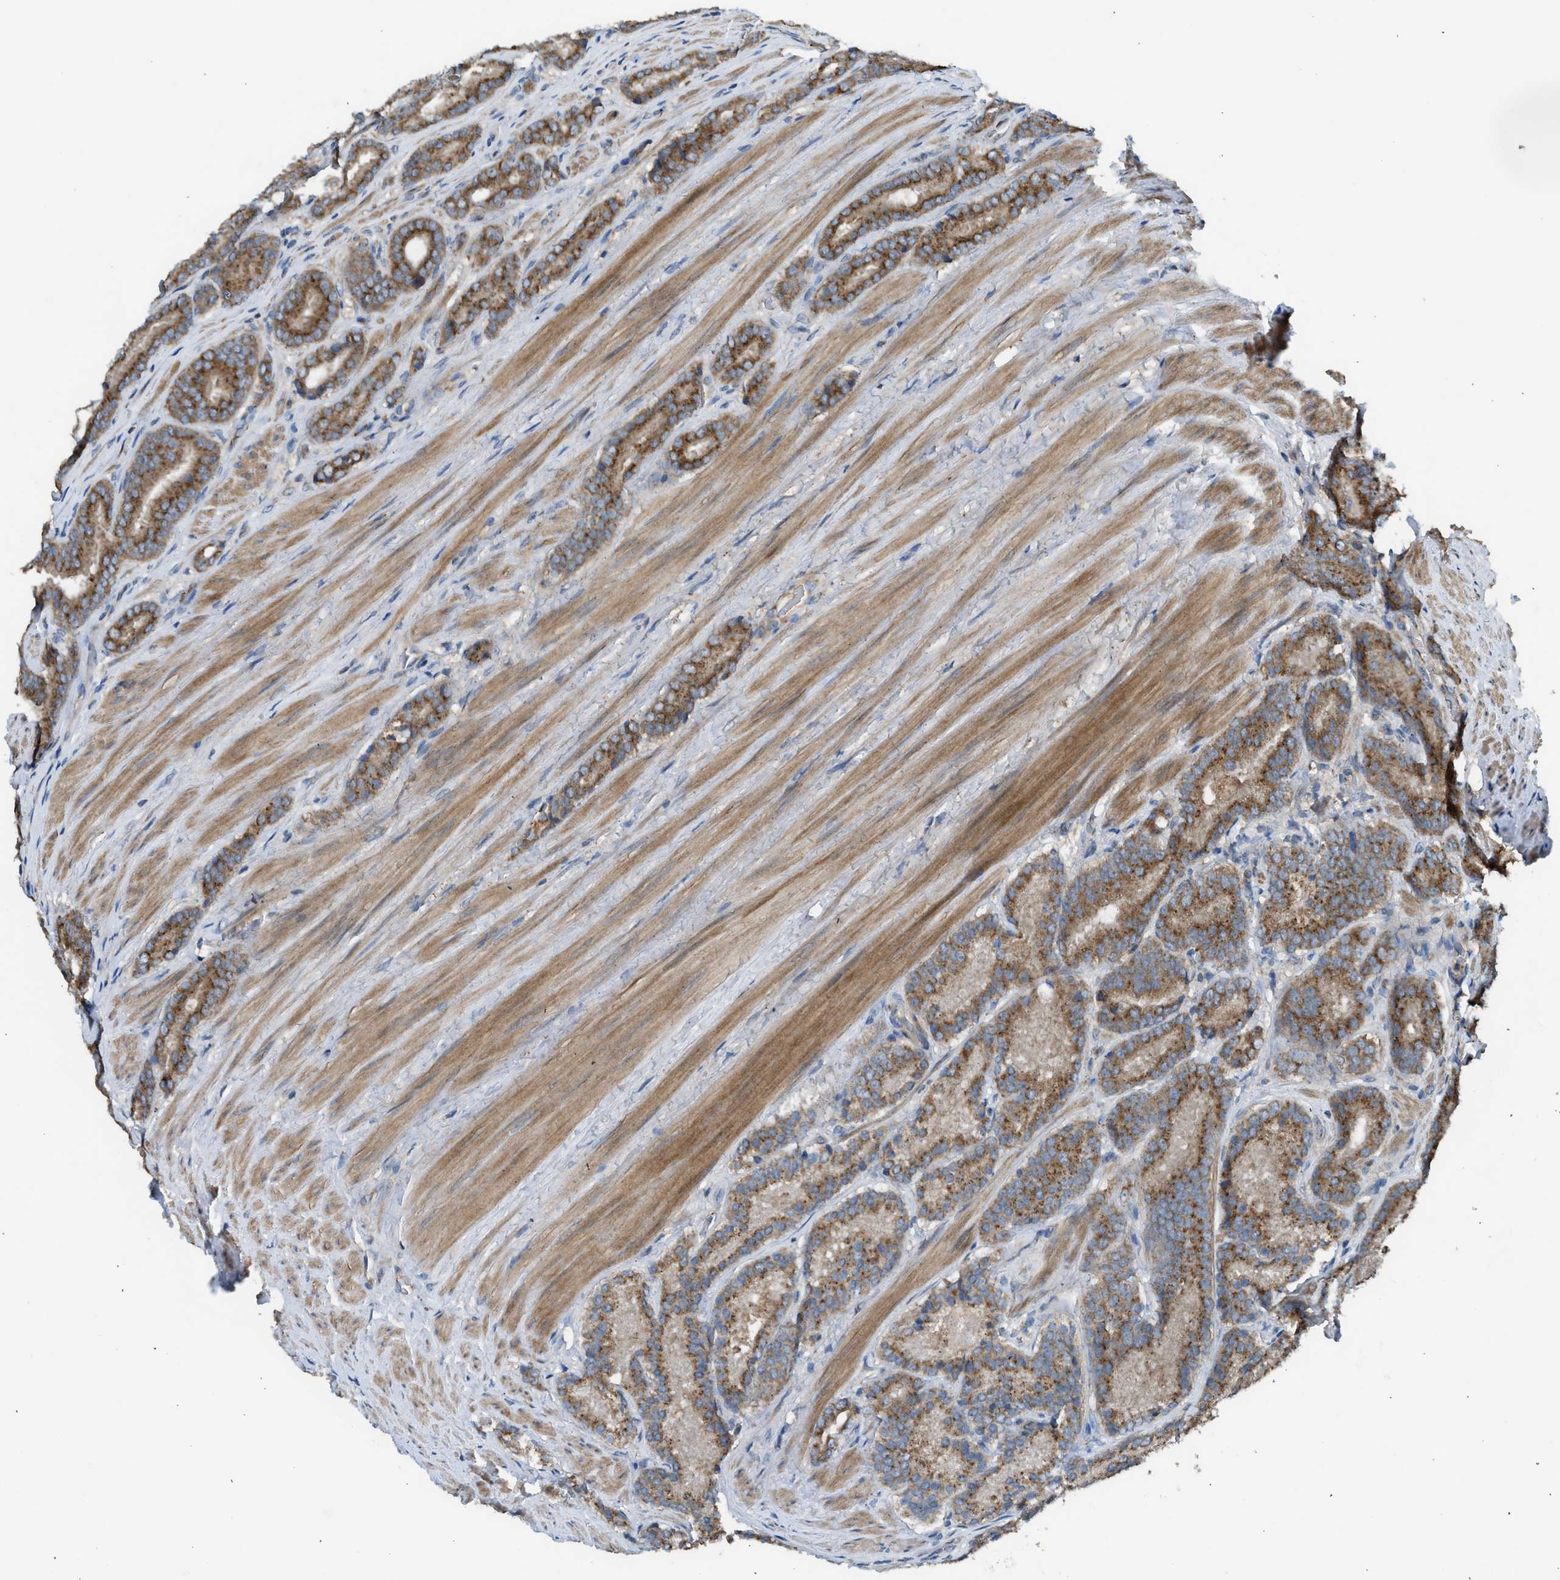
{"staining": {"intensity": "strong", "quantity": ">75%", "location": "cytoplasmic/membranous"}, "tissue": "prostate cancer", "cell_type": "Tumor cells", "image_type": "cancer", "snomed": [{"axis": "morphology", "description": "Adenocarcinoma, Low grade"}, {"axis": "topography", "description": "Prostate"}], "caption": "Human prostate adenocarcinoma (low-grade) stained with a protein marker exhibits strong staining in tumor cells.", "gene": "STARD3", "patient": {"sex": "male", "age": 69}}